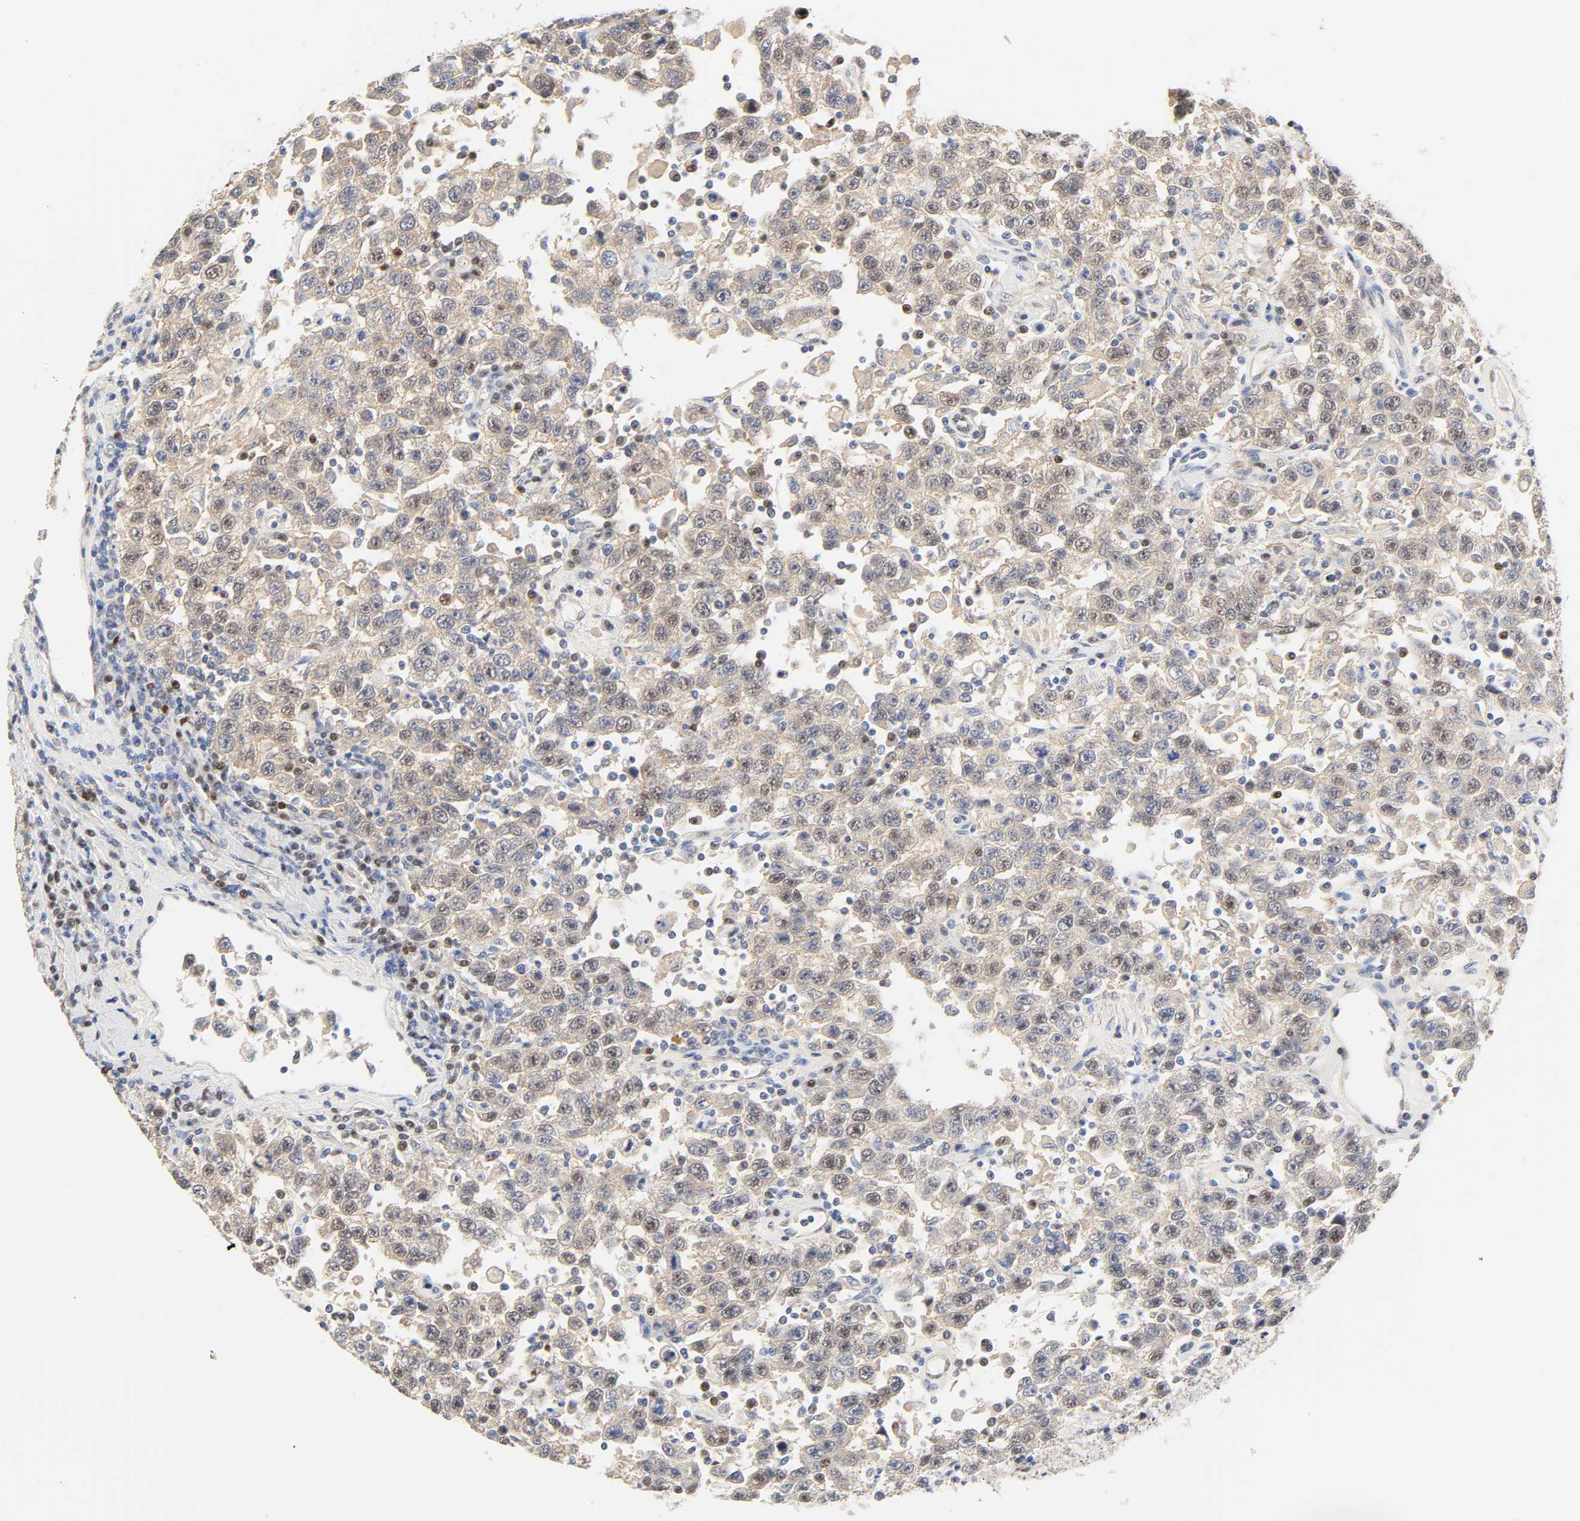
{"staining": {"intensity": "weak", "quantity": ">75%", "location": "cytoplasmic/membranous,nuclear"}, "tissue": "testis cancer", "cell_type": "Tumor cells", "image_type": "cancer", "snomed": [{"axis": "morphology", "description": "Seminoma, NOS"}, {"axis": "topography", "description": "Testis"}], "caption": "Immunohistochemistry image of neoplastic tissue: testis seminoma stained using IHC shows low levels of weak protein expression localized specifically in the cytoplasmic/membranous and nuclear of tumor cells, appearing as a cytoplasmic/membranous and nuclear brown color.", "gene": "BORCS8-MEF2B", "patient": {"sex": "male", "age": 41}}